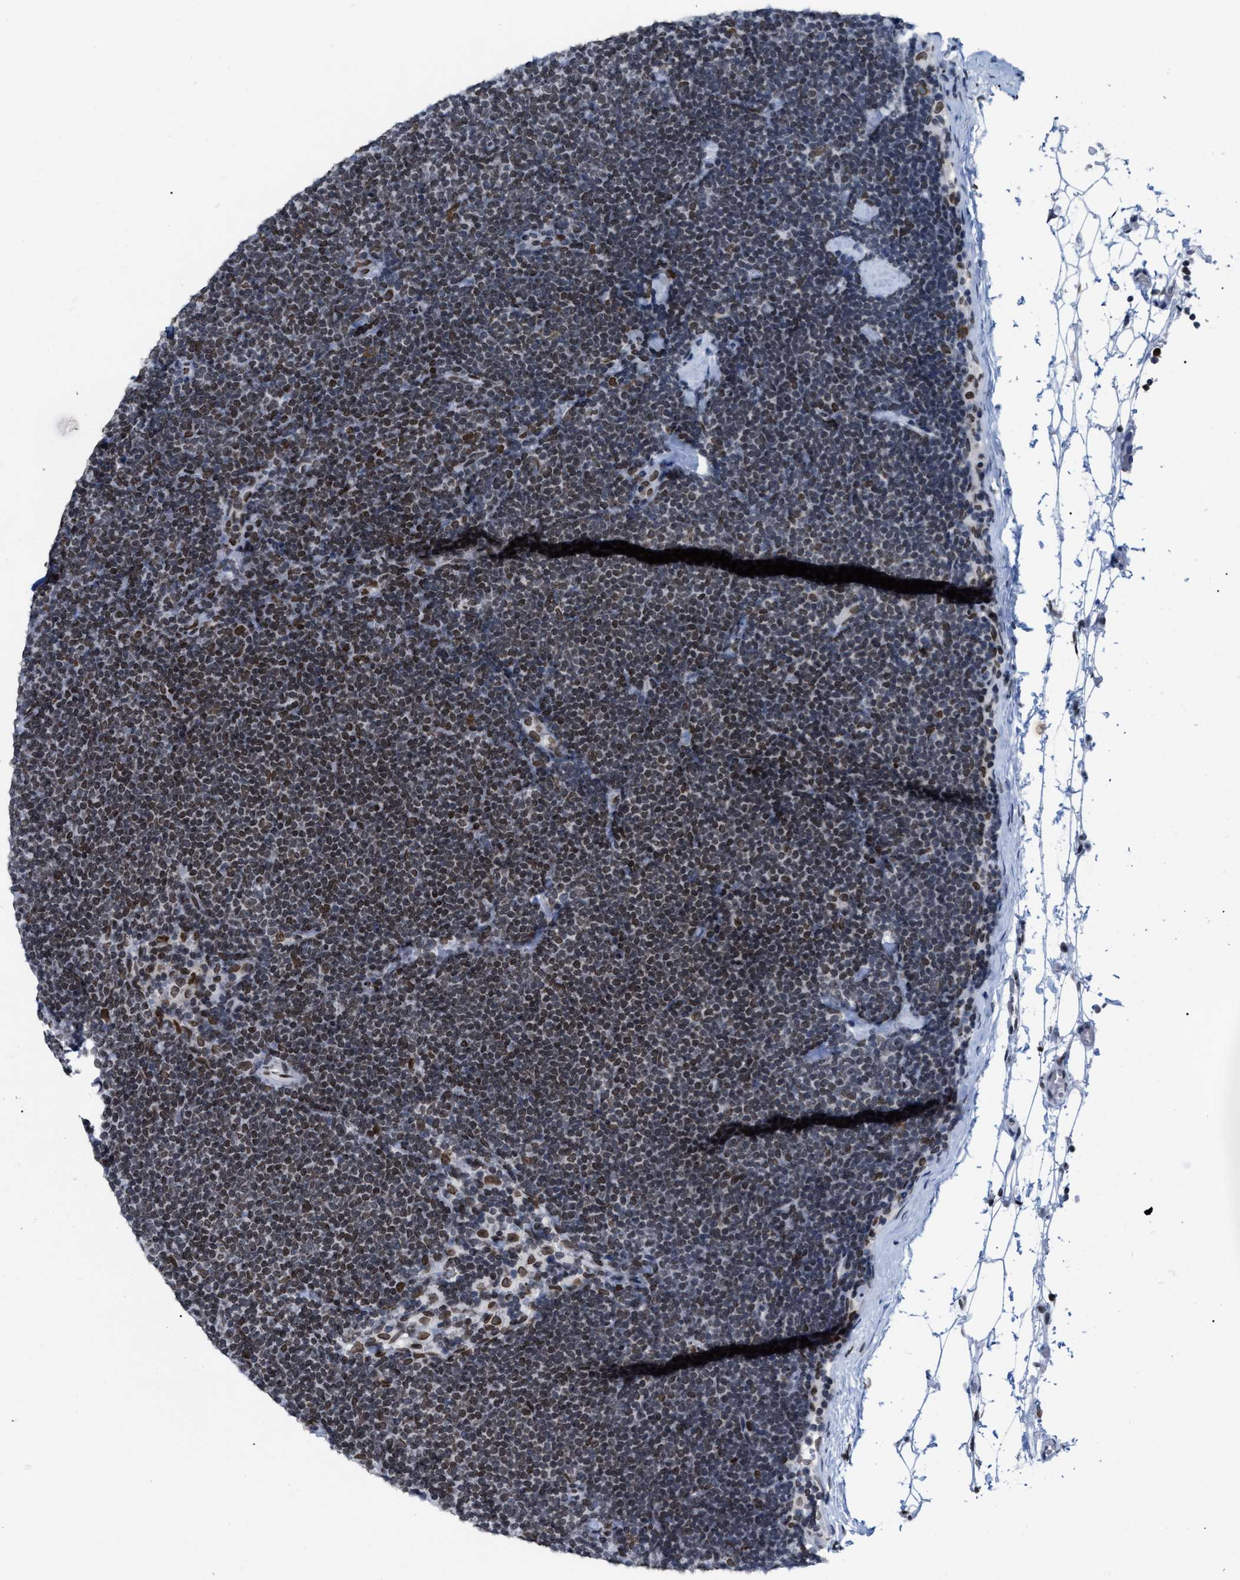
{"staining": {"intensity": "moderate", "quantity": ">75%", "location": "nuclear"}, "tissue": "lymphoma", "cell_type": "Tumor cells", "image_type": "cancer", "snomed": [{"axis": "morphology", "description": "Malignant lymphoma, non-Hodgkin's type, Low grade"}, {"axis": "topography", "description": "Lymph node"}], "caption": "Protein expression analysis of lymphoma exhibits moderate nuclear expression in about >75% of tumor cells. The staining is performed using DAB brown chromogen to label protein expression. The nuclei are counter-stained blue using hematoxylin.", "gene": "TPR", "patient": {"sex": "female", "age": 53}}